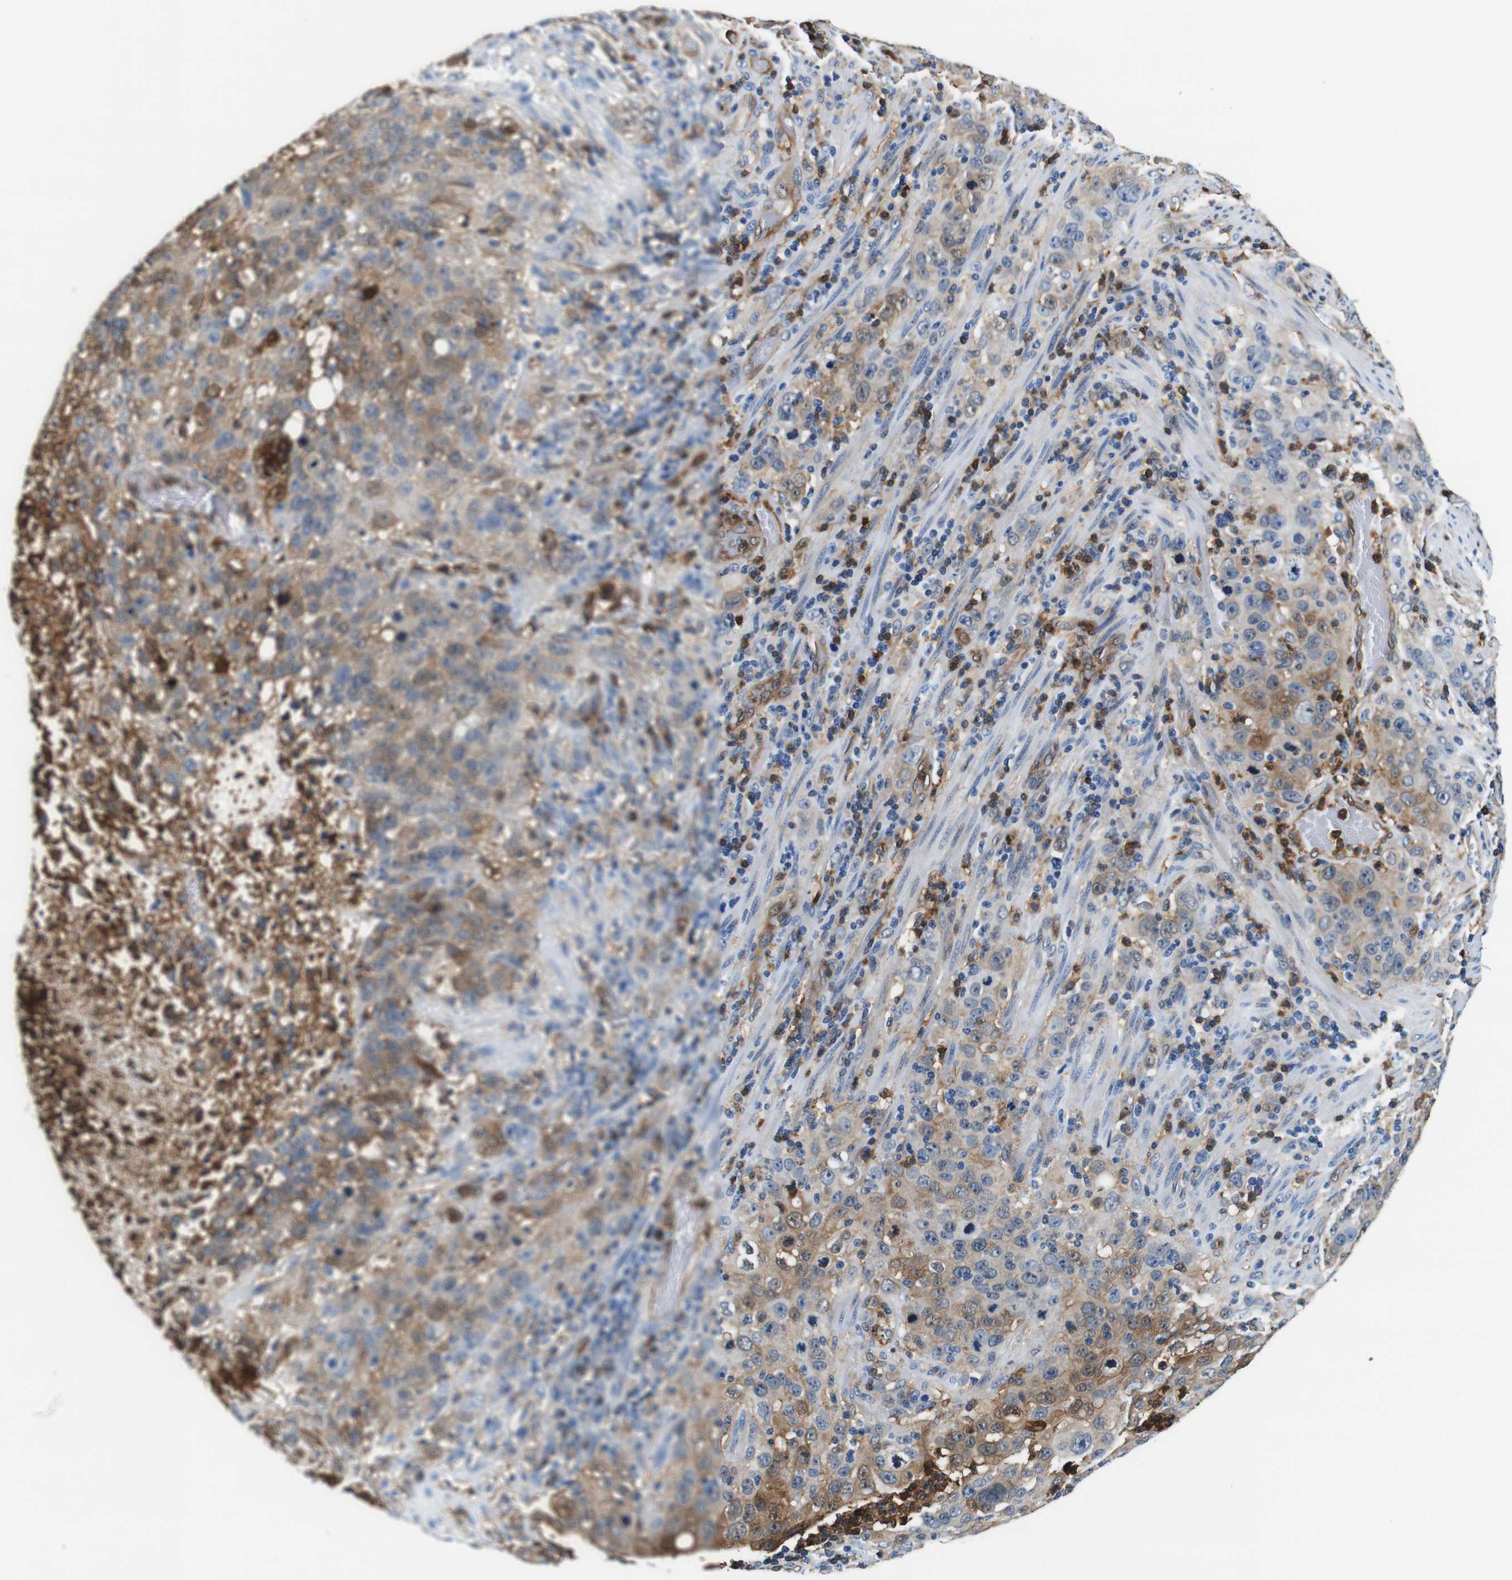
{"staining": {"intensity": "weak", "quantity": ">75%", "location": "cytoplasmic/membranous"}, "tissue": "stomach cancer", "cell_type": "Tumor cells", "image_type": "cancer", "snomed": [{"axis": "morphology", "description": "Normal tissue, NOS"}, {"axis": "morphology", "description": "Adenocarcinoma, NOS"}, {"axis": "topography", "description": "Stomach"}], "caption": "Adenocarcinoma (stomach) stained for a protein (brown) demonstrates weak cytoplasmic/membranous positive positivity in approximately >75% of tumor cells.", "gene": "ANXA1", "patient": {"sex": "male", "age": 48}}